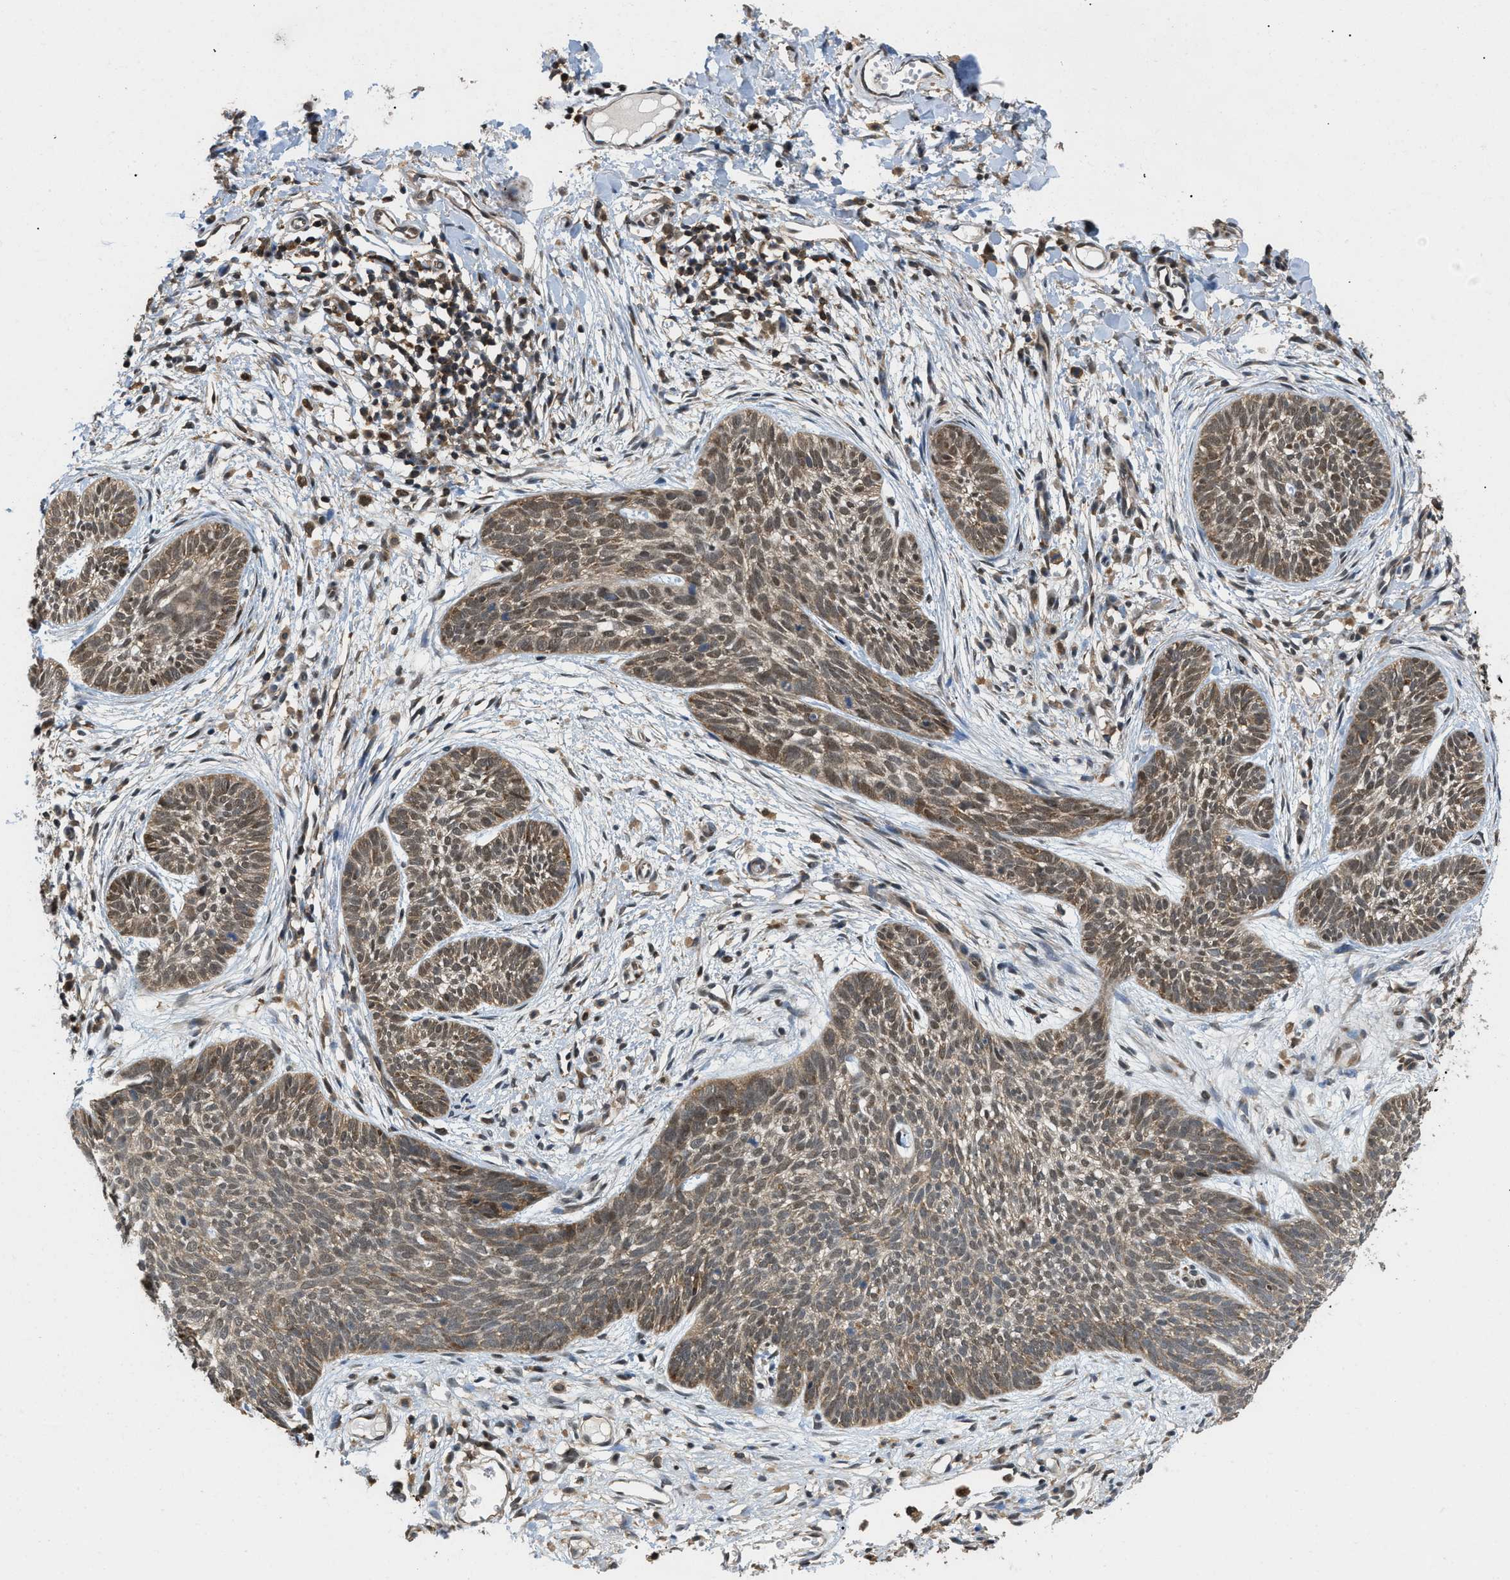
{"staining": {"intensity": "weak", "quantity": ">75%", "location": "cytoplasmic/membranous,nuclear"}, "tissue": "skin cancer", "cell_type": "Tumor cells", "image_type": "cancer", "snomed": [{"axis": "morphology", "description": "Basal cell carcinoma"}, {"axis": "topography", "description": "Skin"}], "caption": "This is a histology image of immunohistochemistry (IHC) staining of basal cell carcinoma (skin), which shows weak staining in the cytoplasmic/membranous and nuclear of tumor cells.", "gene": "ATF7IP", "patient": {"sex": "female", "age": 59}}